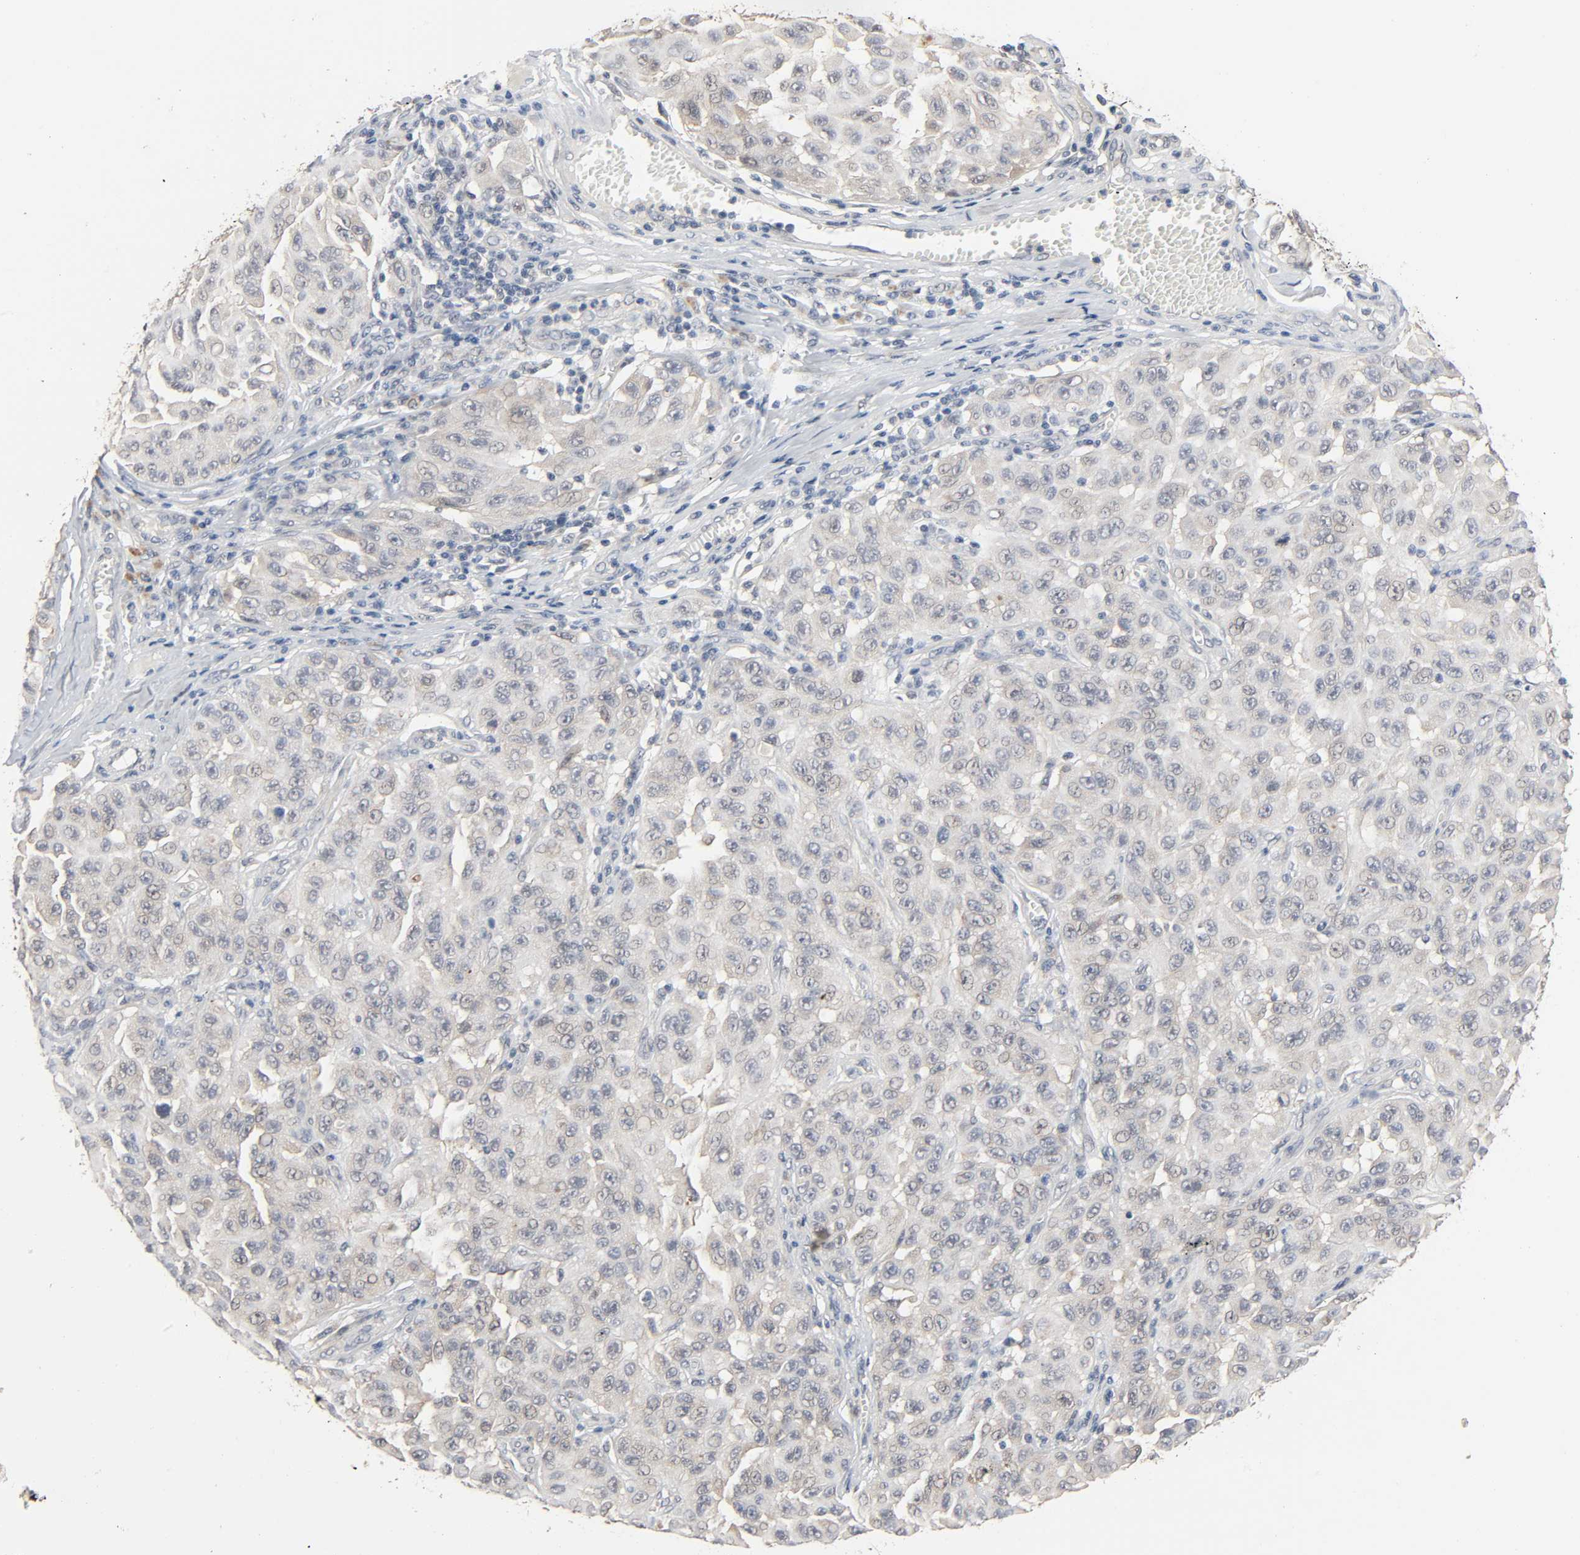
{"staining": {"intensity": "negative", "quantity": "none", "location": "none"}, "tissue": "melanoma", "cell_type": "Tumor cells", "image_type": "cancer", "snomed": [{"axis": "morphology", "description": "Malignant melanoma, NOS"}, {"axis": "topography", "description": "Skin"}], "caption": "High power microscopy photomicrograph of an IHC image of malignant melanoma, revealing no significant positivity in tumor cells.", "gene": "MAGEA8", "patient": {"sex": "male", "age": 30}}